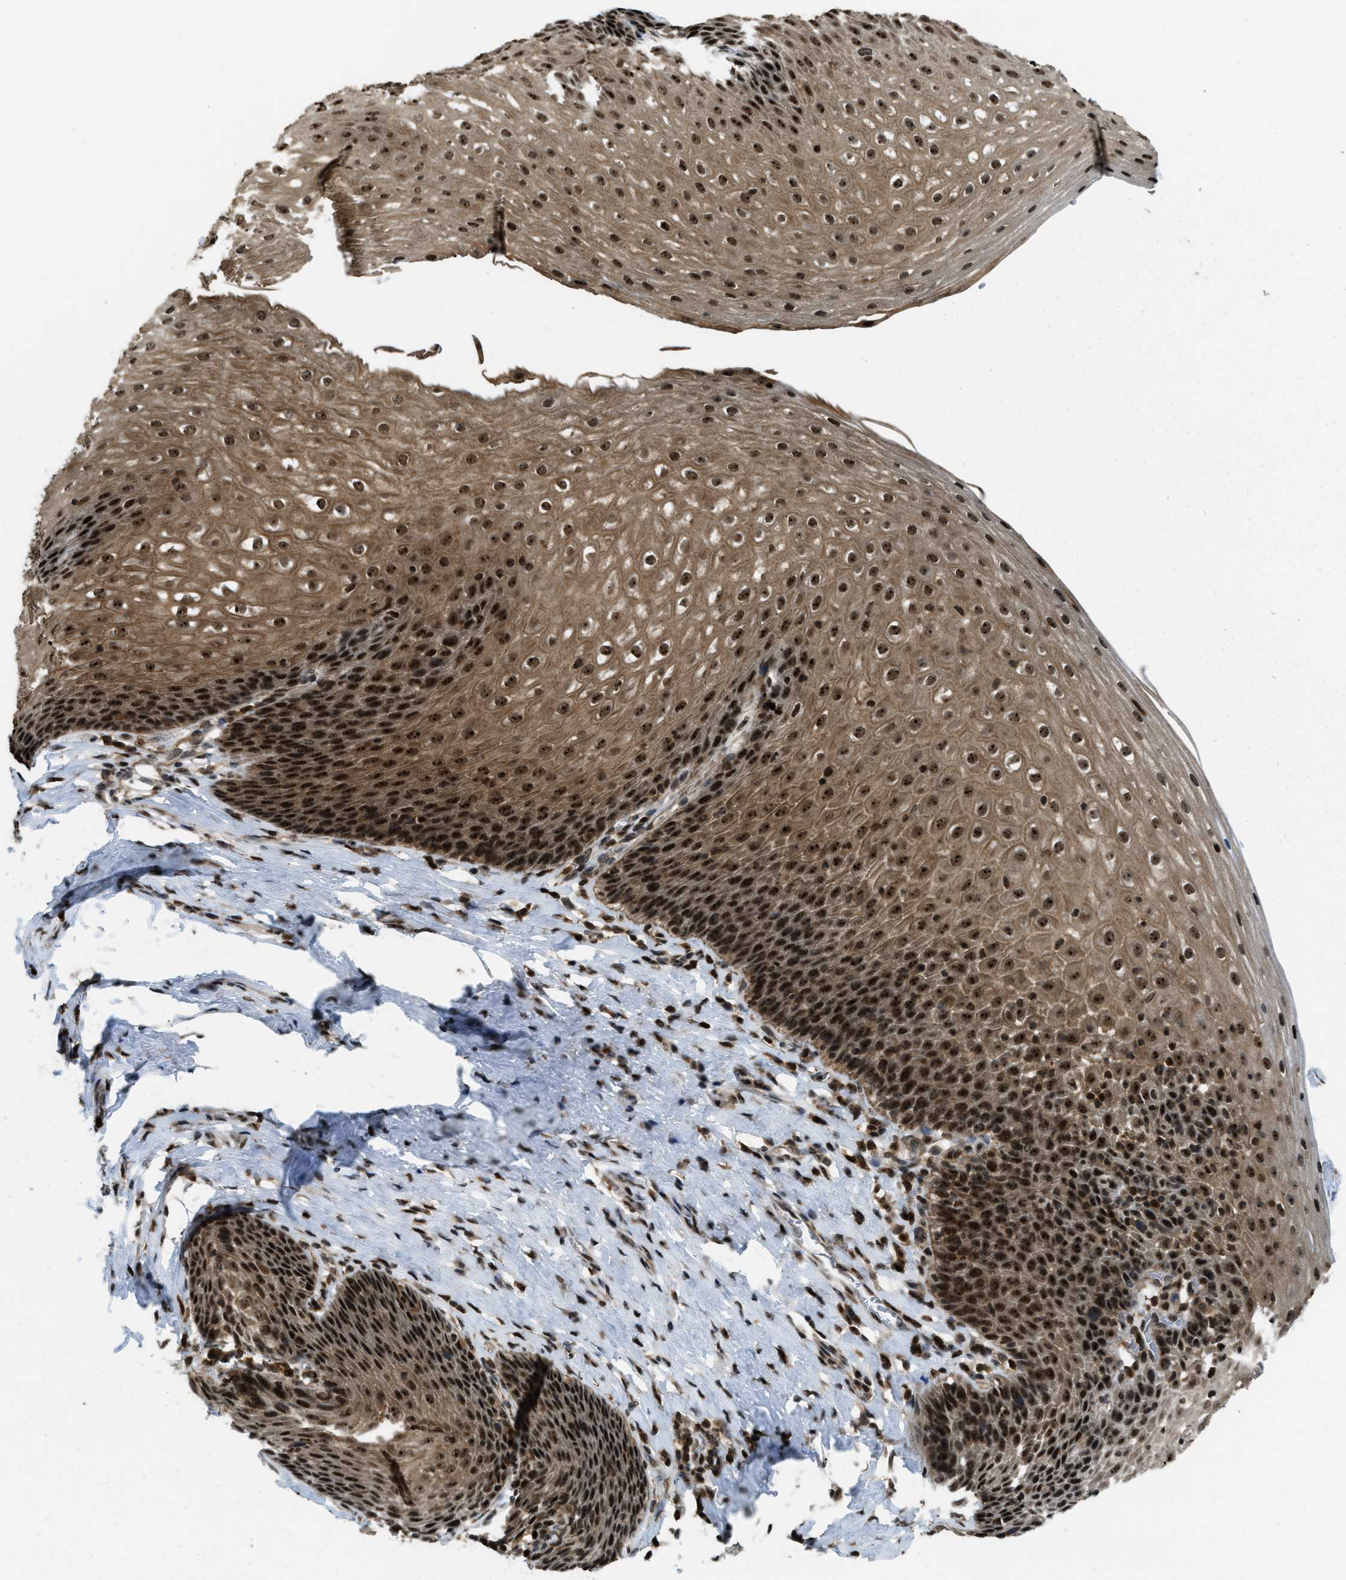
{"staining": {"intensity": "strong", "quantity": ">75%", "location": "cytoplasmic/membranous,nuclear"}, "tissue": "esophagus", "cell_type": "Squamous epithelial cells", "image_type": "normal", "snomed": [{"axis": "morphology", "description": "Normal tissue, NOS"}, {"axis": "topography", "description": "Esophagus"}], "caption": "Esophagus stained with DAB (3,3'-diaminobenzidine) IHC exhibits high levels of strong cytoplasmic/membranous,nuclear positivity in approximately >75% of squamous epithelial cells.", "gene": "E2F1", "patient": {"sex": "female", "age": 61}}